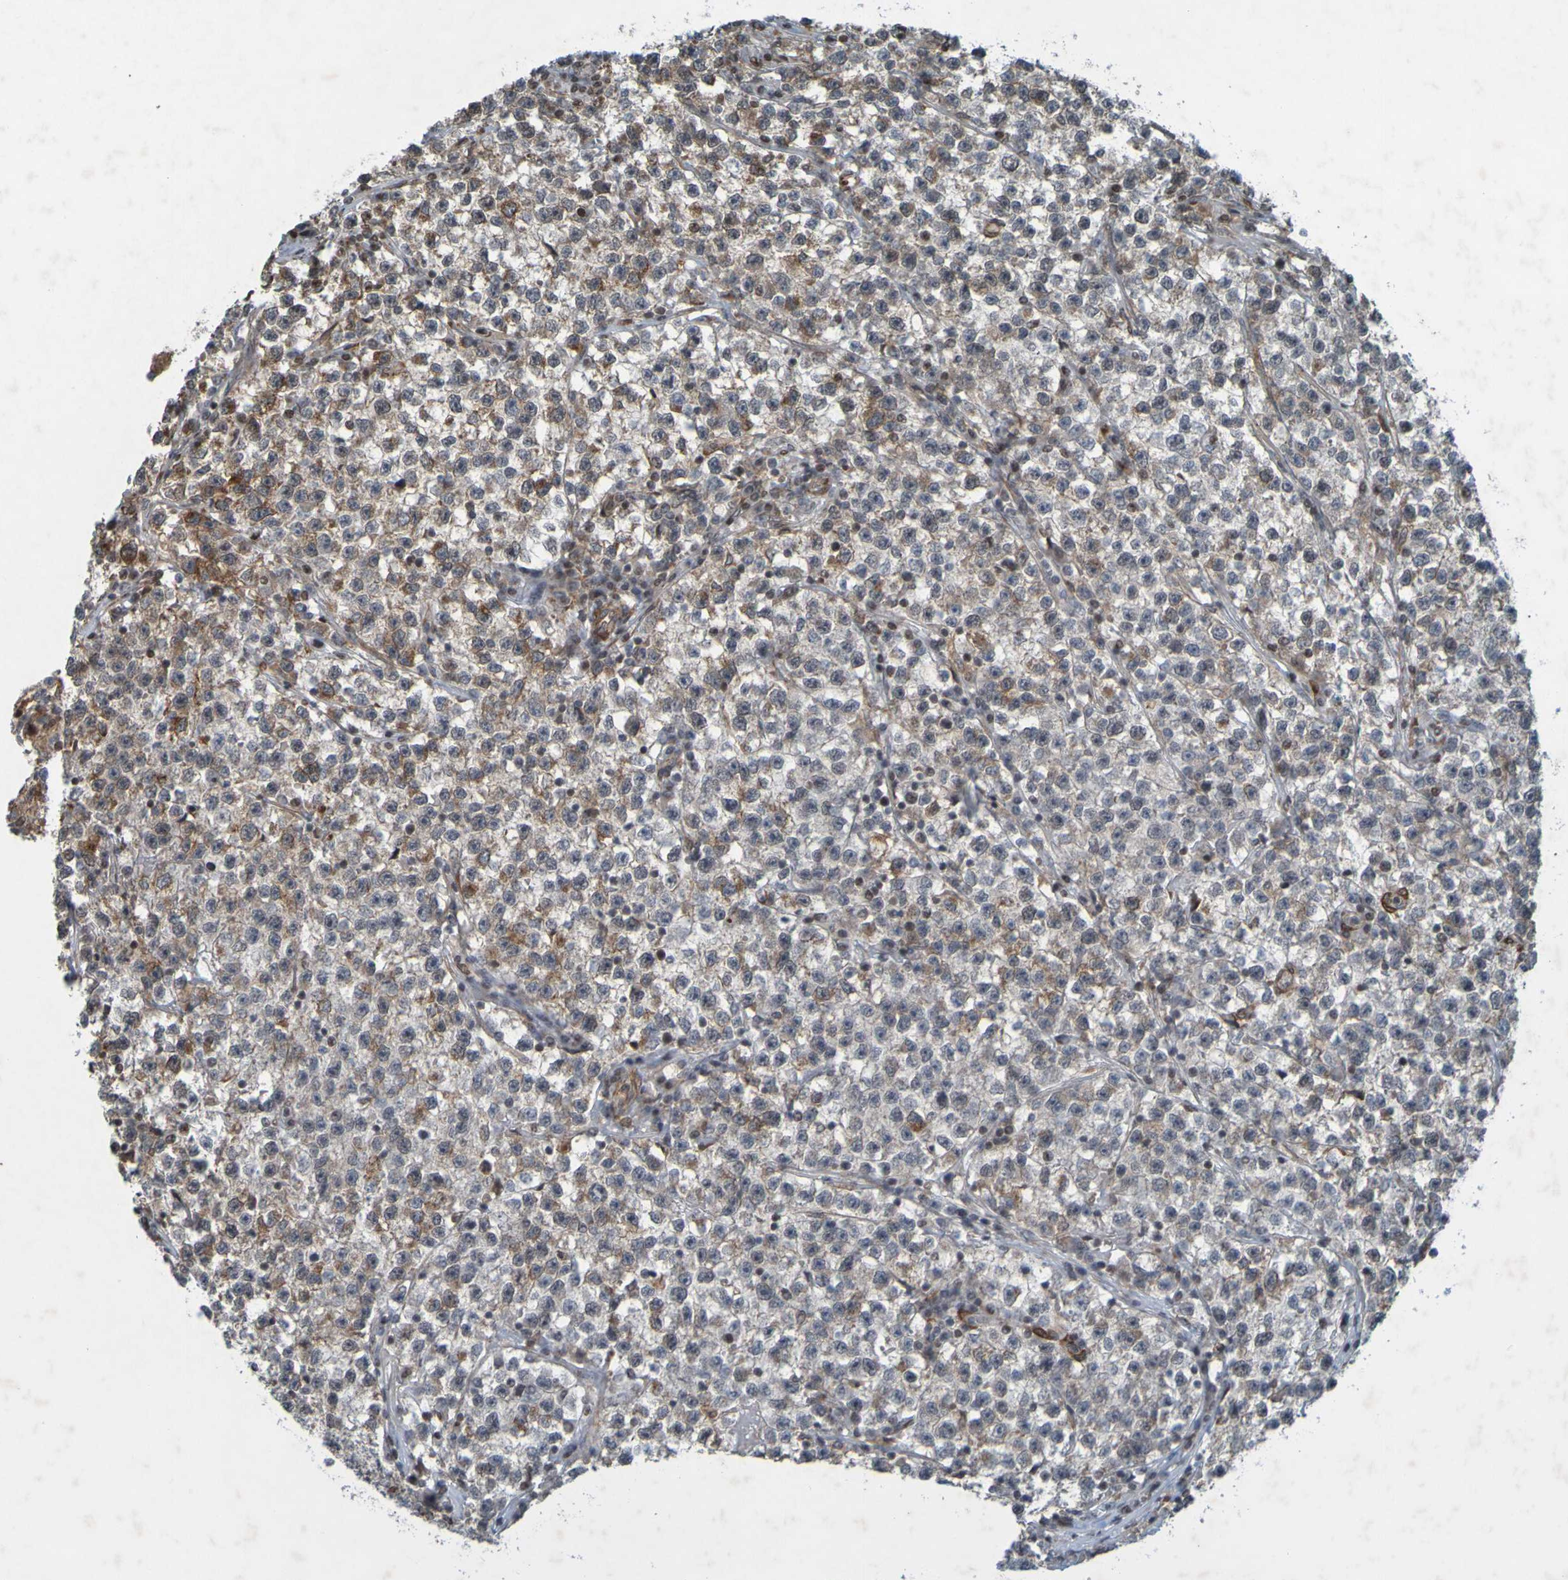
{"staining": {"intensity": "weak", "quantity": "<25%", "location": "cytoplasmic/membranous"}, "tissue": "testis cancer", "cell_type": "Tumor cells", "image_type": "cancer", "snomed": [{"axis": "morphology", "description": "Seminoma, NOS"}, {"axis": "topography", "description": "Testis"}], "caption": "Protein analysis of testis cancer (seminoma) displays no significant positivity in tumor cells.", "gene": "GUCY1A1", "patient": {"sex": "male", "age": 22}}